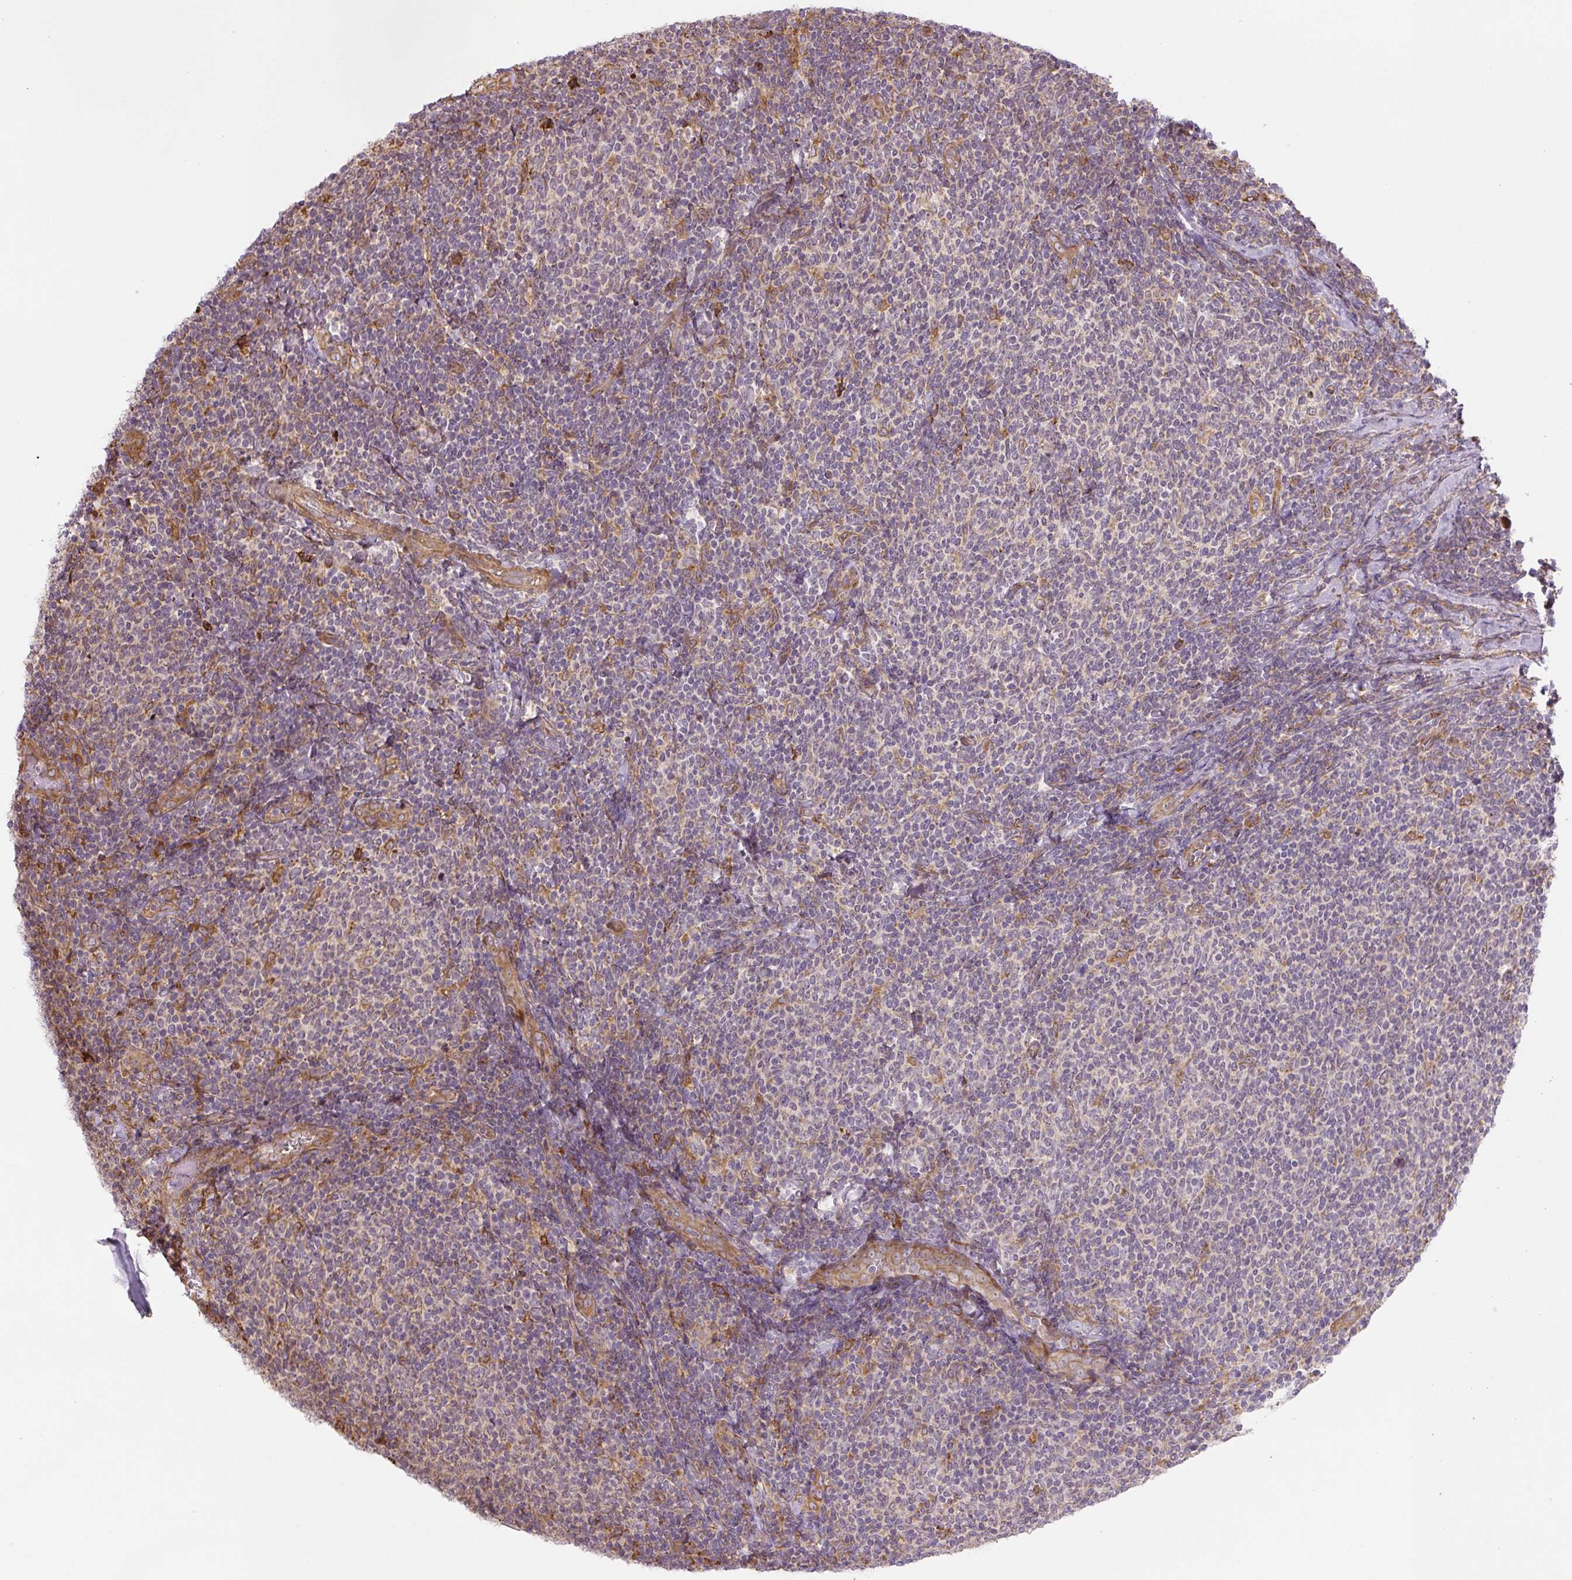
{"staining": {"intensity": "weak", "quantity": "<25%", "location": "cytoplasmic/membranous"}, "tissue": "lymphoma", "cell_type": "Tumor cells", "image_type": "cancer", "snomed": [{"axis": "morphology", "description": "Malignant lymphoma, non-Hodgkin's type, Low grade"}, {"axis": "topography", "description": "Lymph node"}], "caption": "Tumor cells are negative for brown protein staining in malignant lymphoma, non-Hodgkin's type (low-grade).", "gene": "RASA1", "patient": {"sex": "male", "age": 52}}